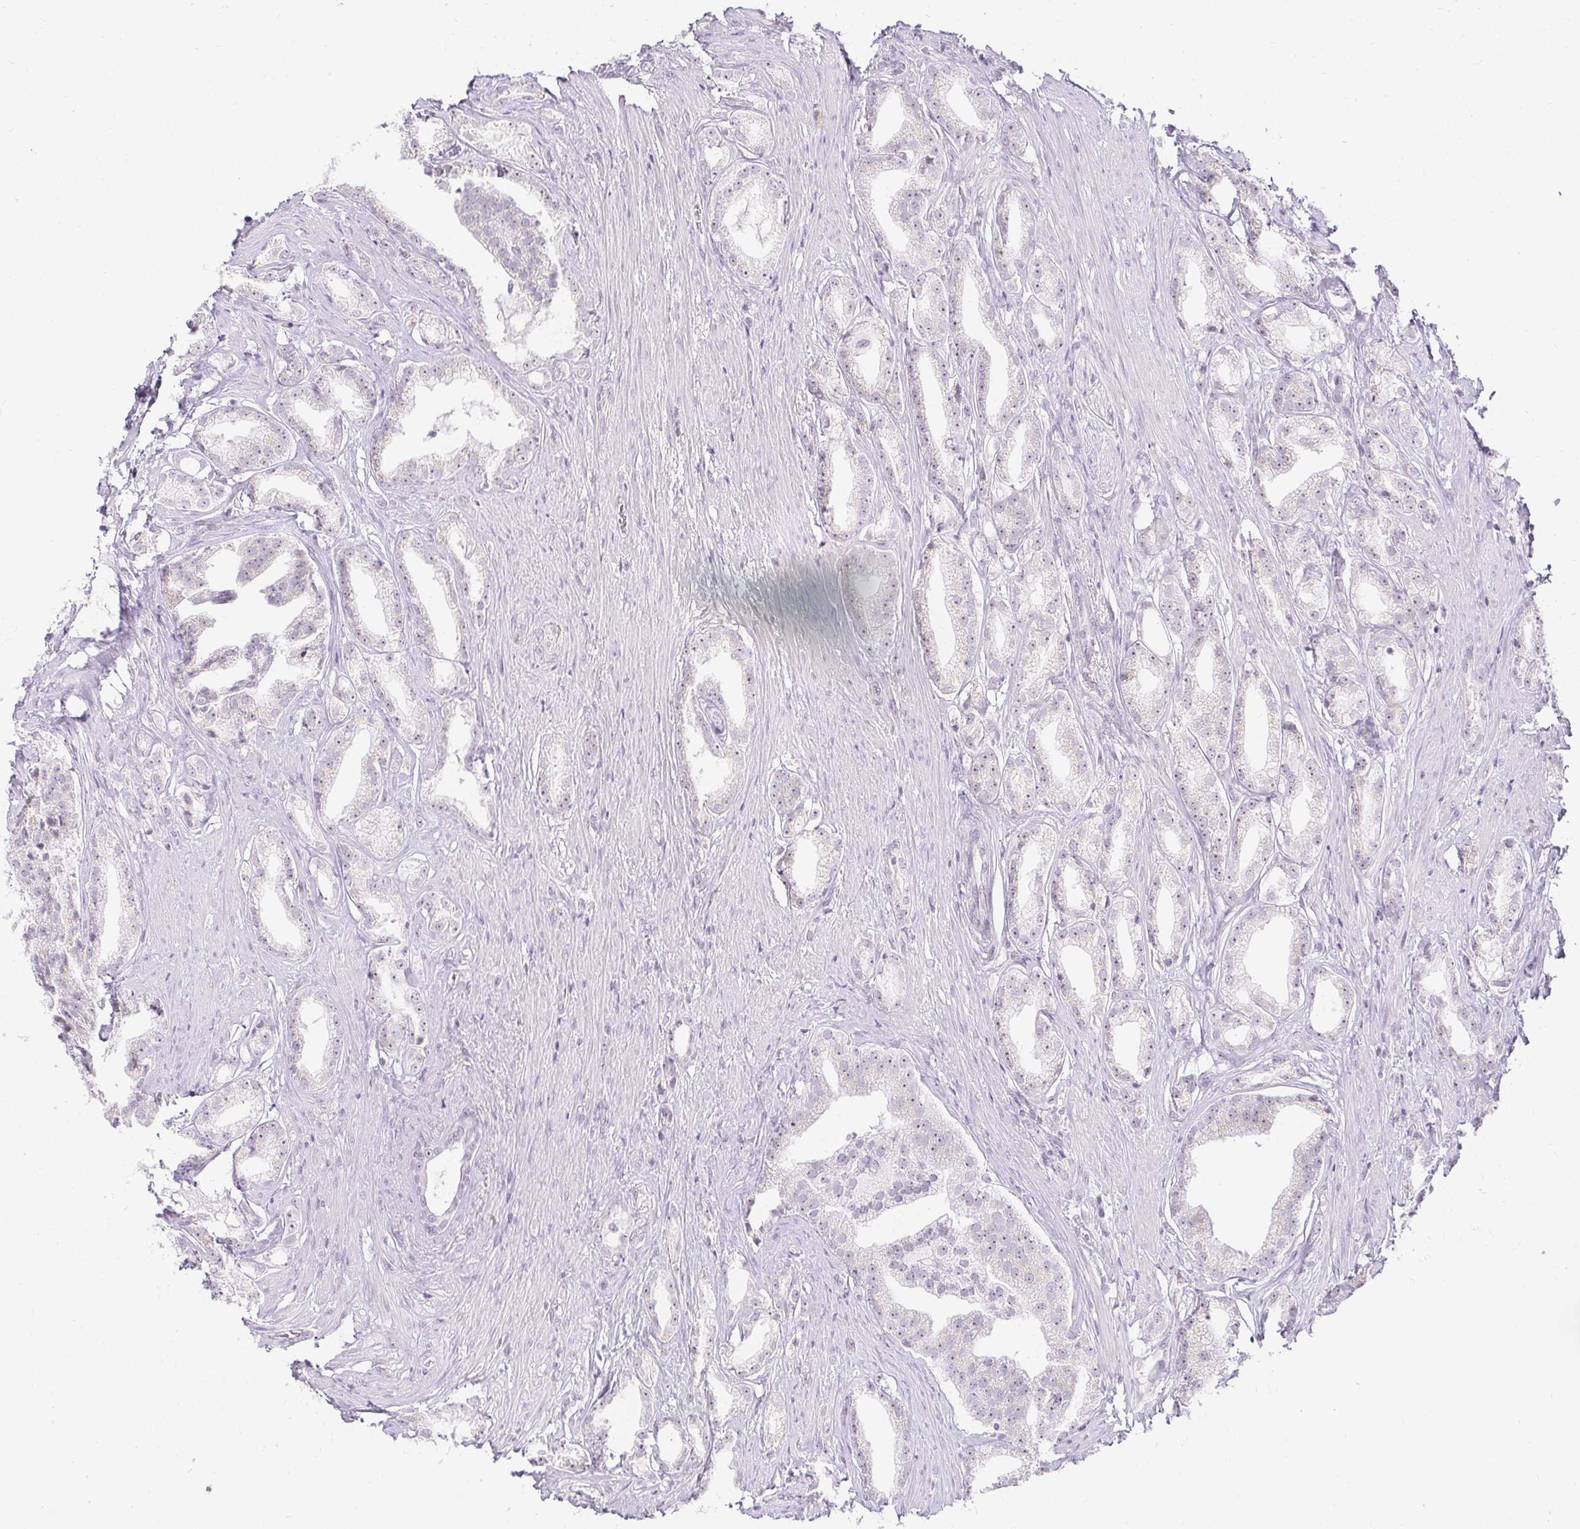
{"staining": {"intensity": "negative", "quantity": "none", "location": "none"}, "tissue": "prostate cancer", "cell_type": "Tumor cells", "image_type": "cancer", "snomed": [{"axis": "morphology", "description": "Adenocarcinoma, Low grade"}, {"axis": "topography", "description": "Prostate"}], "caption": "There is no significant staining in tumor cells of low-grade adenocarcinoma (prostate).", "gene": "ACAN", "patient": {"sex": "male", "age": 65}}